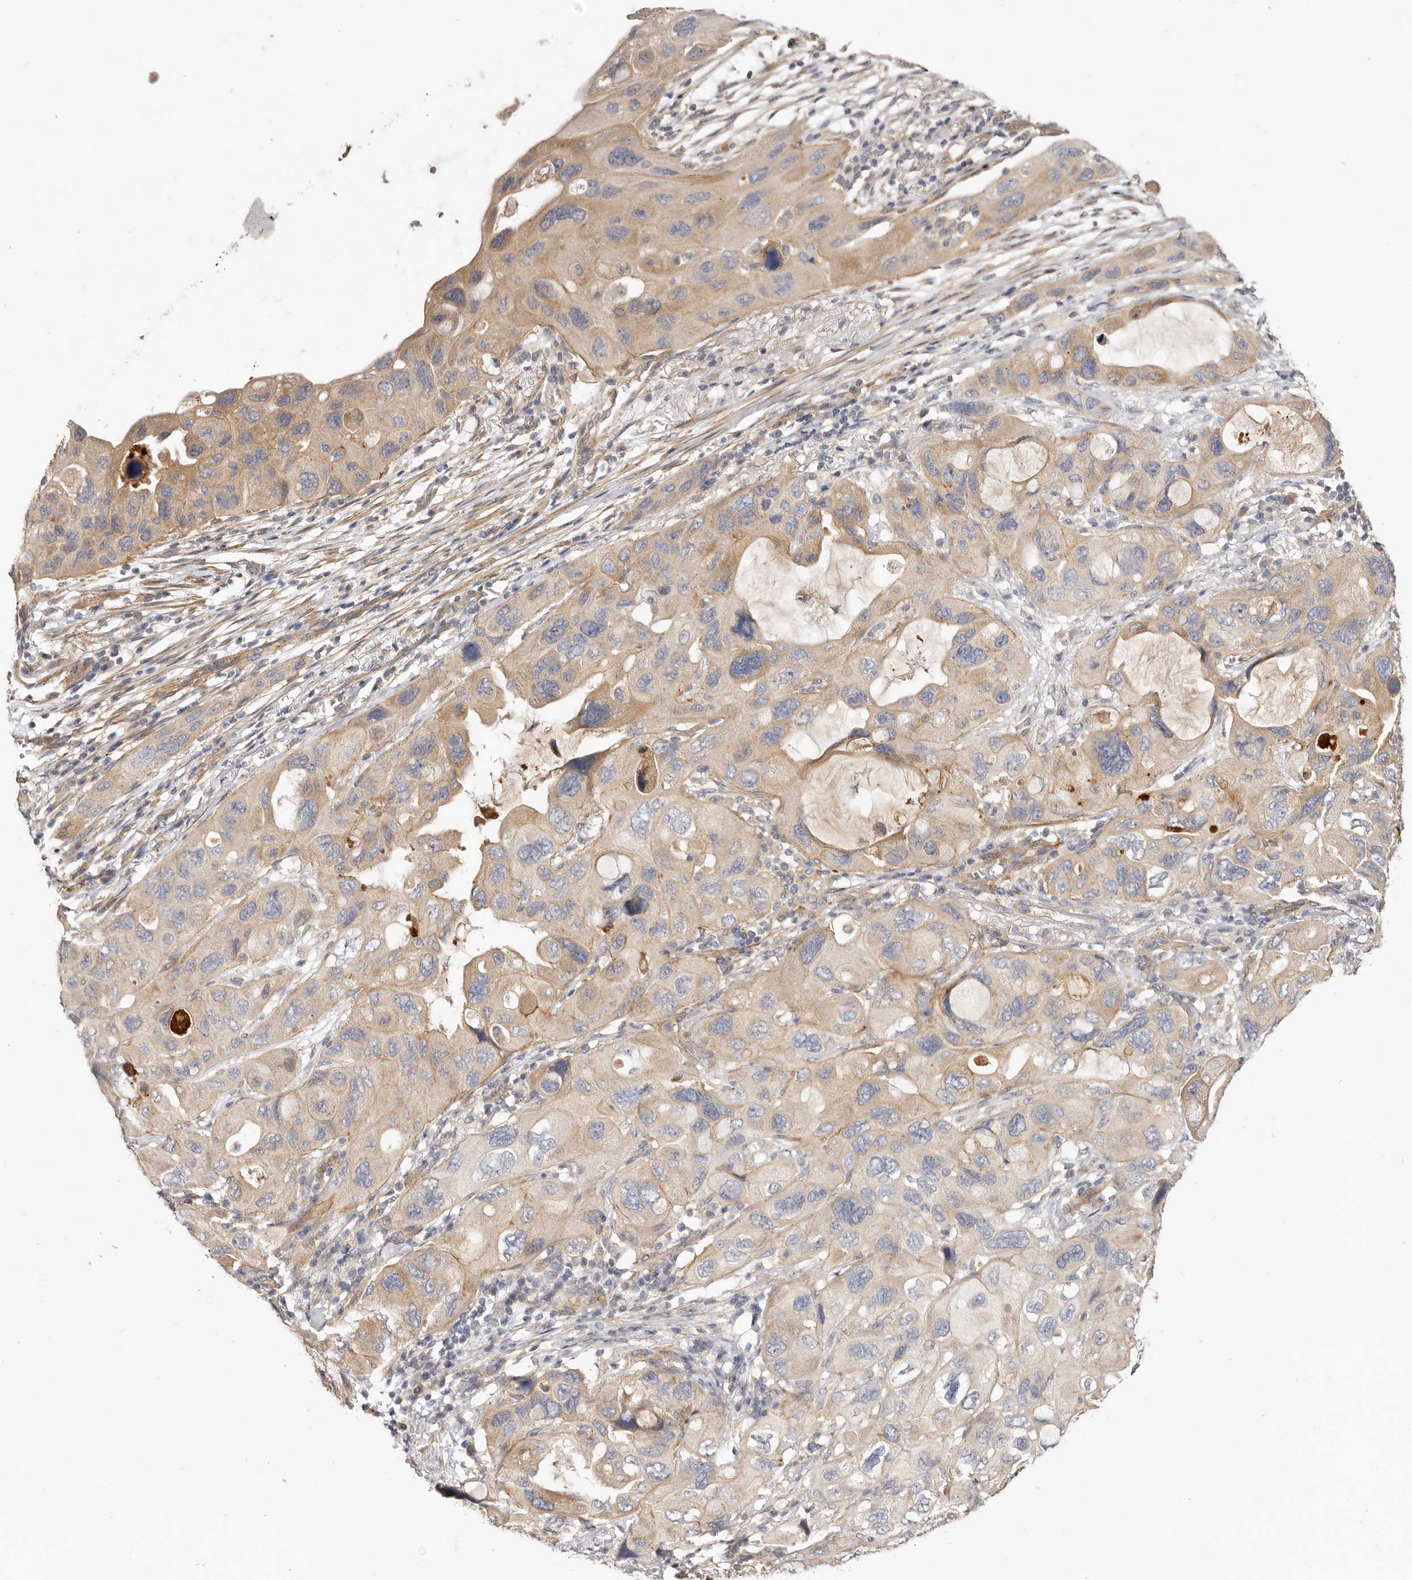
{"staining": {"intensity": "weak", "quantity": ">75%", "location": "cytoplasmic/membranous"}, "tissue": "lung cancer", "cell_type": "Tumor cells", "image_type": "cancer", "snomed": [{"axis": "morphology", "description": "Squamous cell carcinoma, NOS"}, {"axis": "topography", "description": "Lung"}], "caption": "Tumor cells reveal low levels of weak cytoplasmic/membranous positivity in about >75% of cells in lung cancer (squamous cell carcinoma).", "gene": "ADAMTS9", "patient": {"sex": "female", "age": 73}}